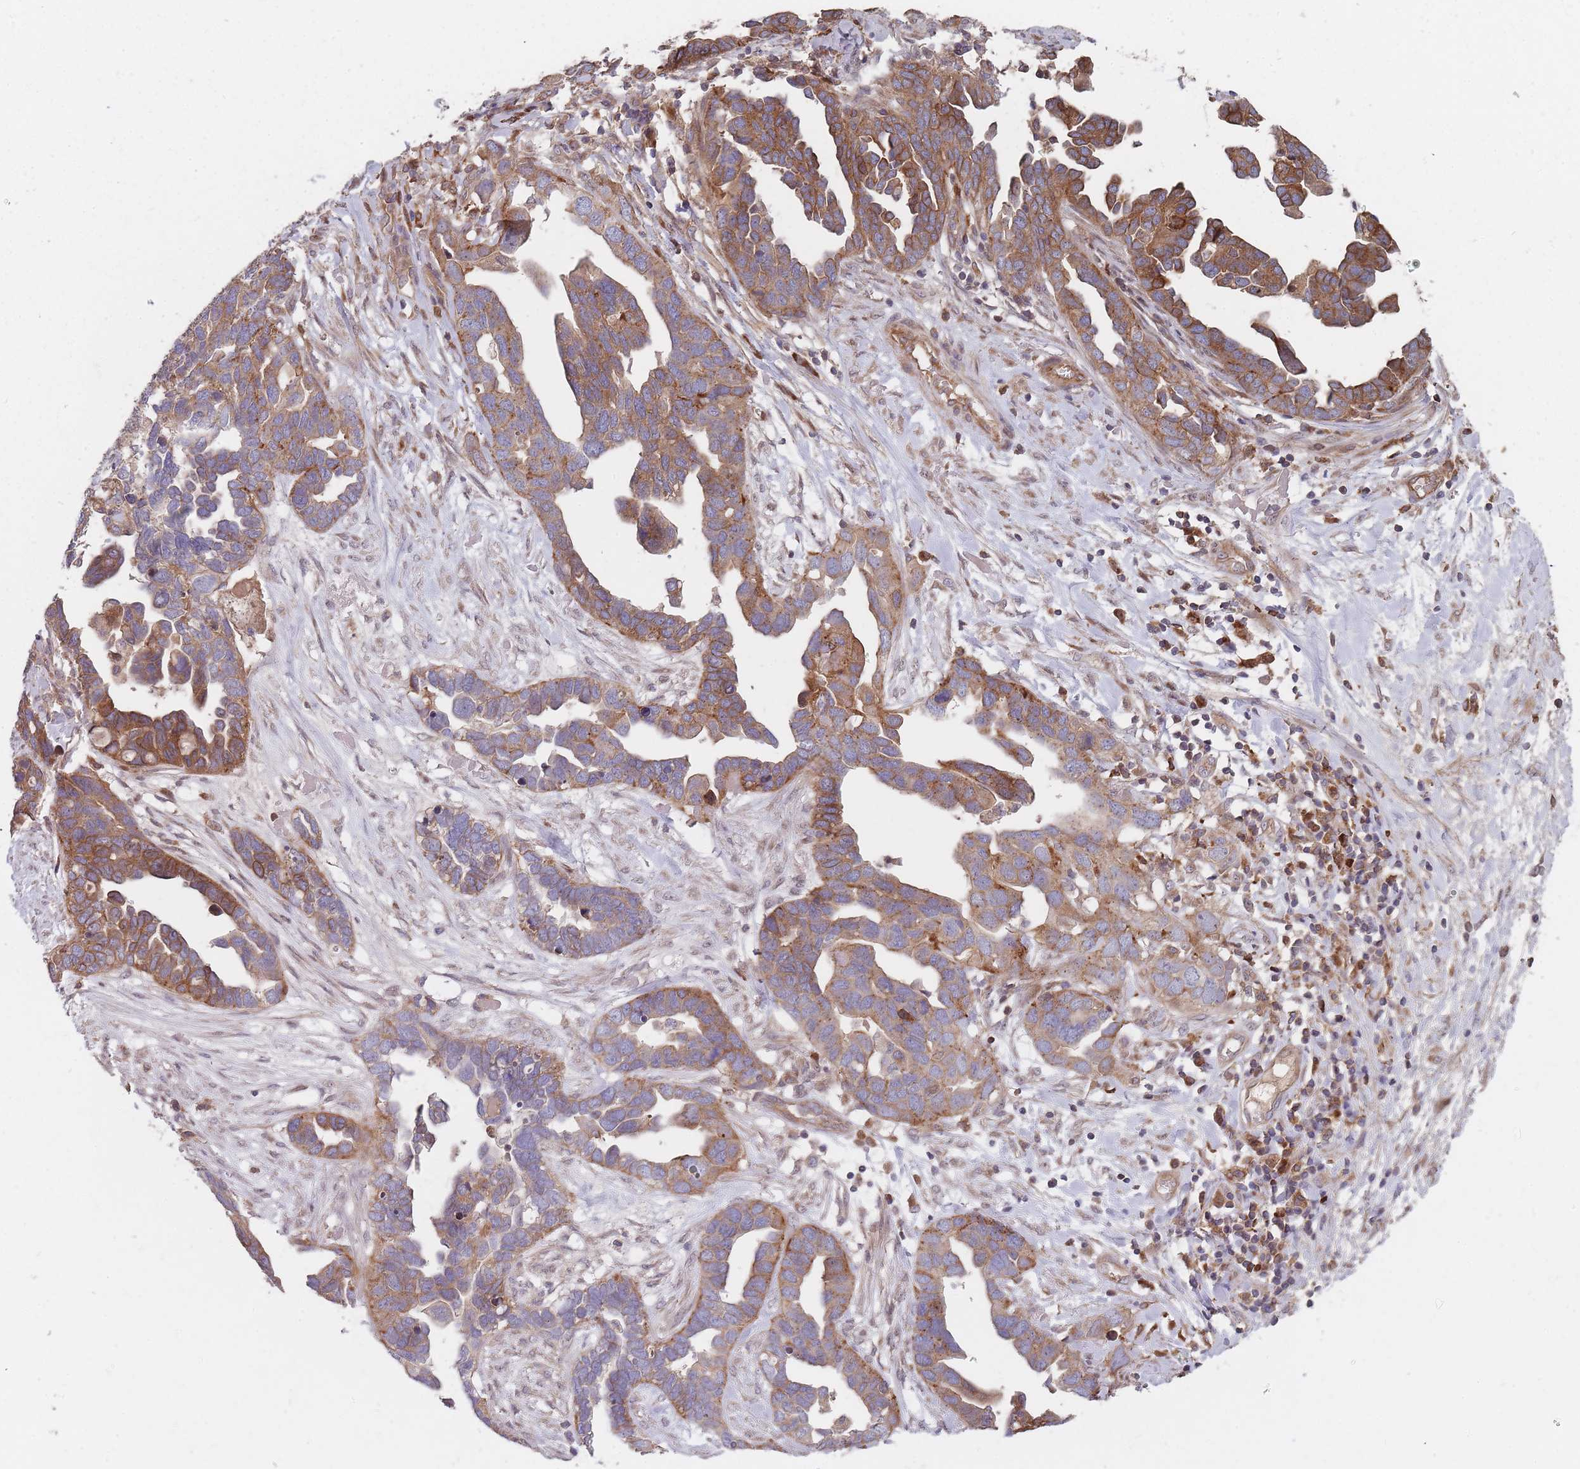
{"staining": {"intensity": "moderate", "quantity": ">75%", "location": "cytoplasmic/membranous"}, "tissue": "ovarian cancer", "cell_type": "Tumor cells", "image_type": "cancer", "snomed": [{"axis": "morphology", "description": "Cystadenocarcinoma, serous, NOS"}, {"axis": "topography", "description": "Ovary"}], "caption": "The immunohistochemical stain shows moderate cytoplasmic/membranous staining in tumor cells of ovarian serous cystadenocarcinoma tissue. The protein of interest is stained brown, and the nuclei are stained in blue (DAB (3,3'-diaminobenzidine) IHC with brightfield microscopy, high magnification).", "gene": "THSD7B", "patient": {"sex": "female", "age": 54}}